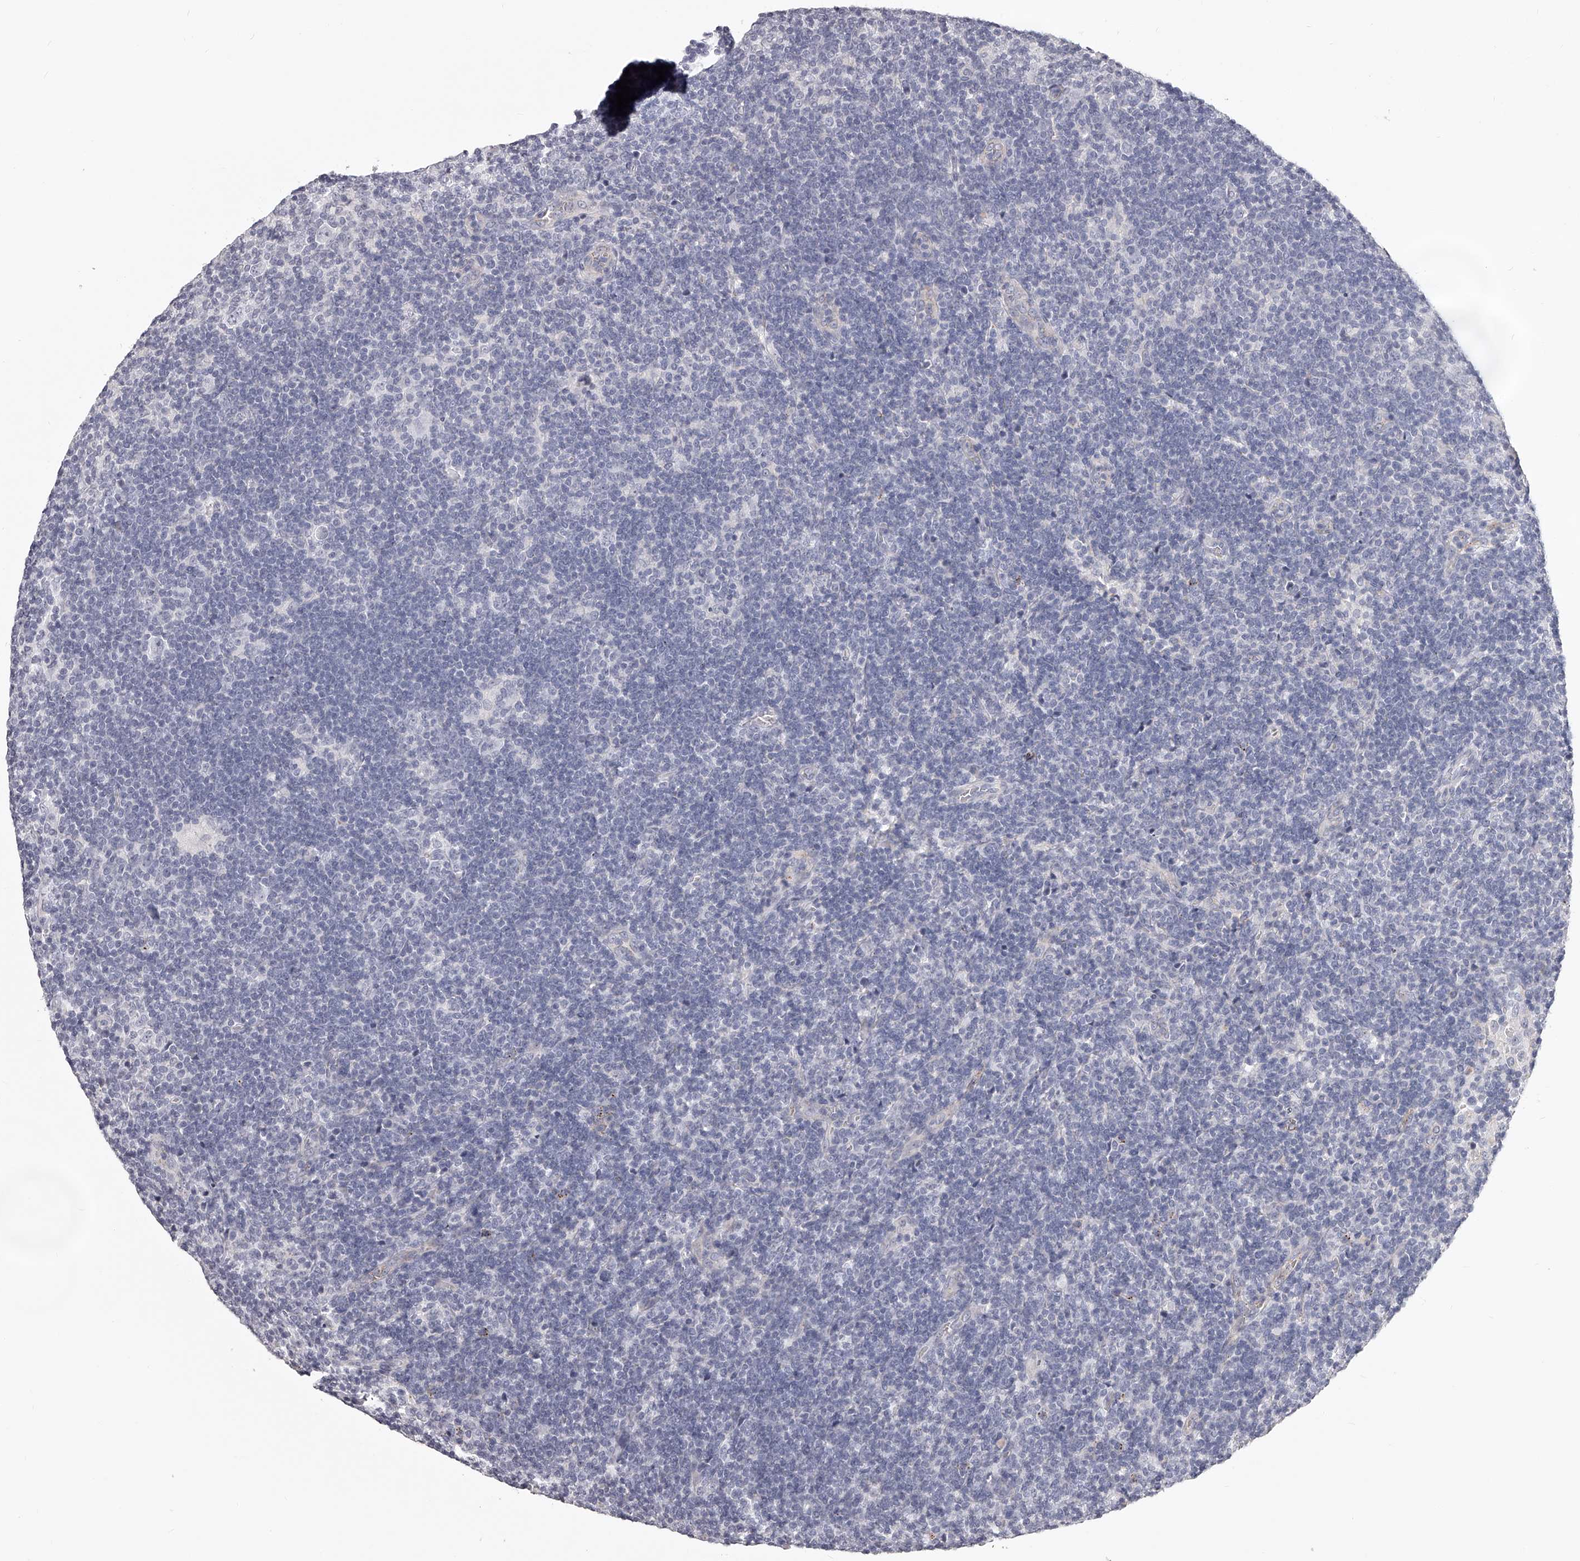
{"staining": {"intensity": "negative", "quantity": "none", "location": "none"}, "tissue": "lymphoma", "cell_type": "Tumor cells", "image_type": "cancer", "snomed": [{"axis": "morphology", "description": "Hodgkin's disease, NOS"}, {"axis": "topography", "description": "Lymph node"}], "caption": "Histopathology image shows no significant protein positivity in tumor cells of Hodgkin's disease.", "gene": "DMRT1", "patient": {"sex": "female", "age": 57}}